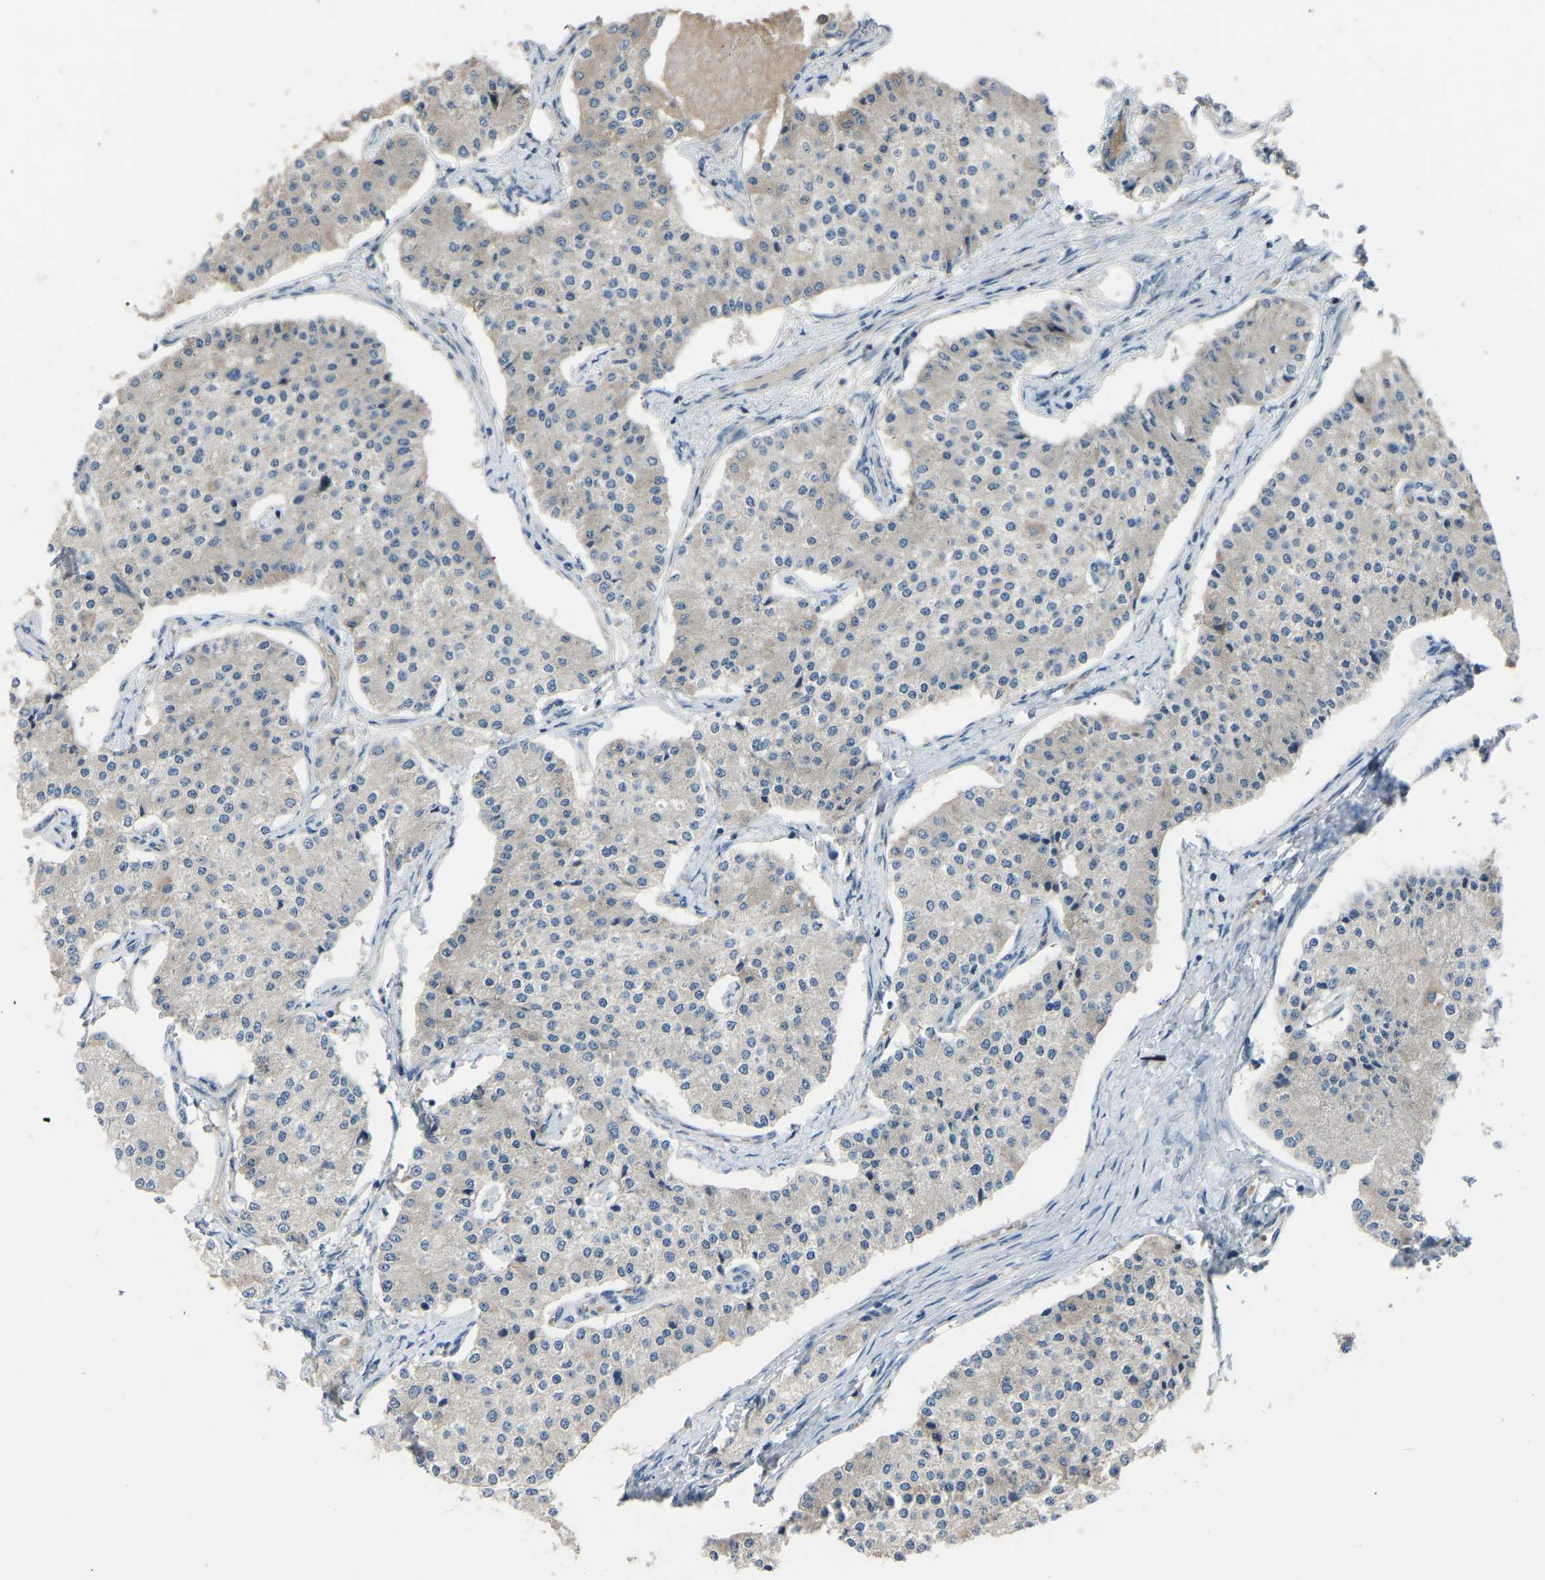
{"staining": {"intensity": "weak", "quantity": "<25%", "location": "cytoplasmic/membranous"}, "tissue": "carcinoid", "cell_type": "Tumor cells", "image_type": "cancer", "snomed": [{"axis": "morphology", "description": "Carcinoid, malignant, NOS"}, {"axis": "topography", "description": "Colon"}], "caption": "Human carcinoid stained for a protein using immunohistochemistry (IHC) shows no positivity in tumor cells.", "gene": "CDK2AP1", "patient": {"sex": "female", "age": 52}}